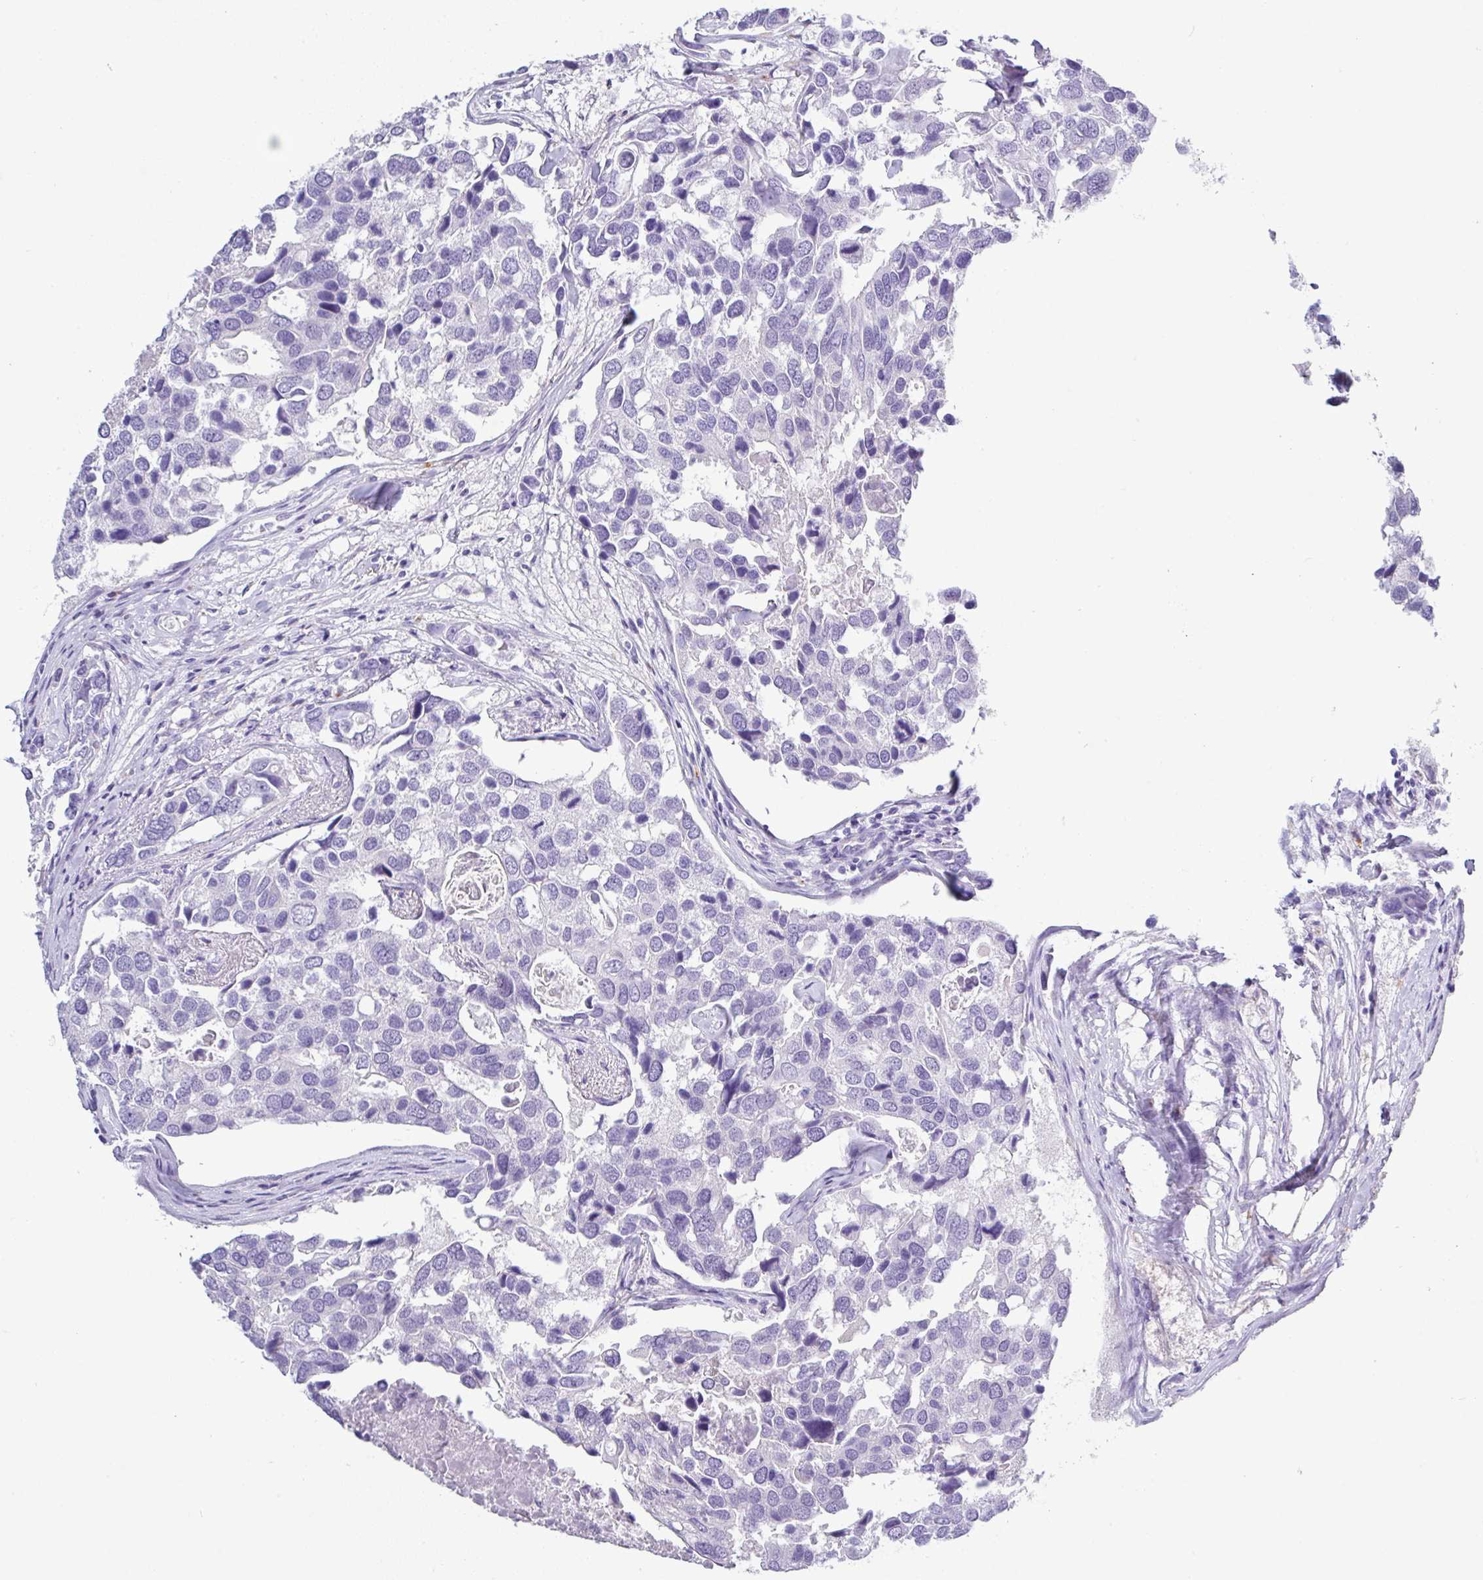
{"staining": {"intensity": "negative", "quantity": "none", "location": "none"}, "tissue": "breast cancer", "cell_type": "Tumor cells", "image_type": "cancer", "snomed": [{"axis": "morphology", "description": "Duct carcinoma"}, {"axis": "topography", "description": "Breast"}], "caption": "This is an immunohistochemistry (IHC) photomicrograph of human breast cancer. There is no expression in tumor cells.", "gene": "ZG16", "patient": {"sex": "female", "age": 83}}